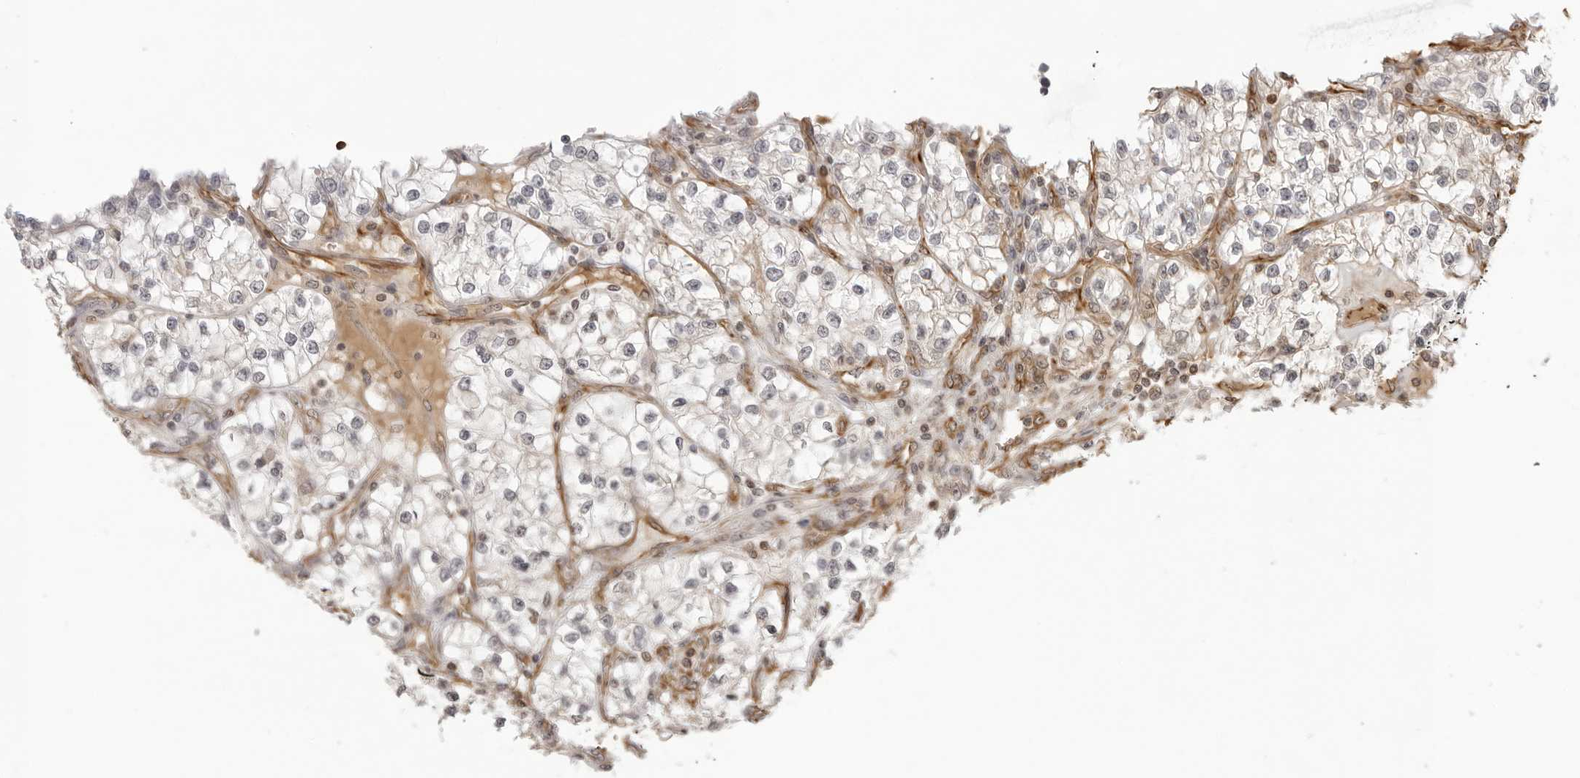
{"staining": {"intensity": "negative", "quantity": "none", "location": "none"}, "tissue": "renal cancer", "cell_type": "Tumor cells", "image_type": "cancer", "snomed": [{"axis": "morphology", "description": "Adenocarcinoma, NOS"}, {"axis": "topography", "description": "Kidney"}], "caption": "Immunohistochemistry (IHC) photomicrograph of human renal adenocarcinoma stained for a protein (brown), which reveals no expression in tumor cells.", "gene": "DYNLT5", "patient": {"sex": "female", "age": 57}}